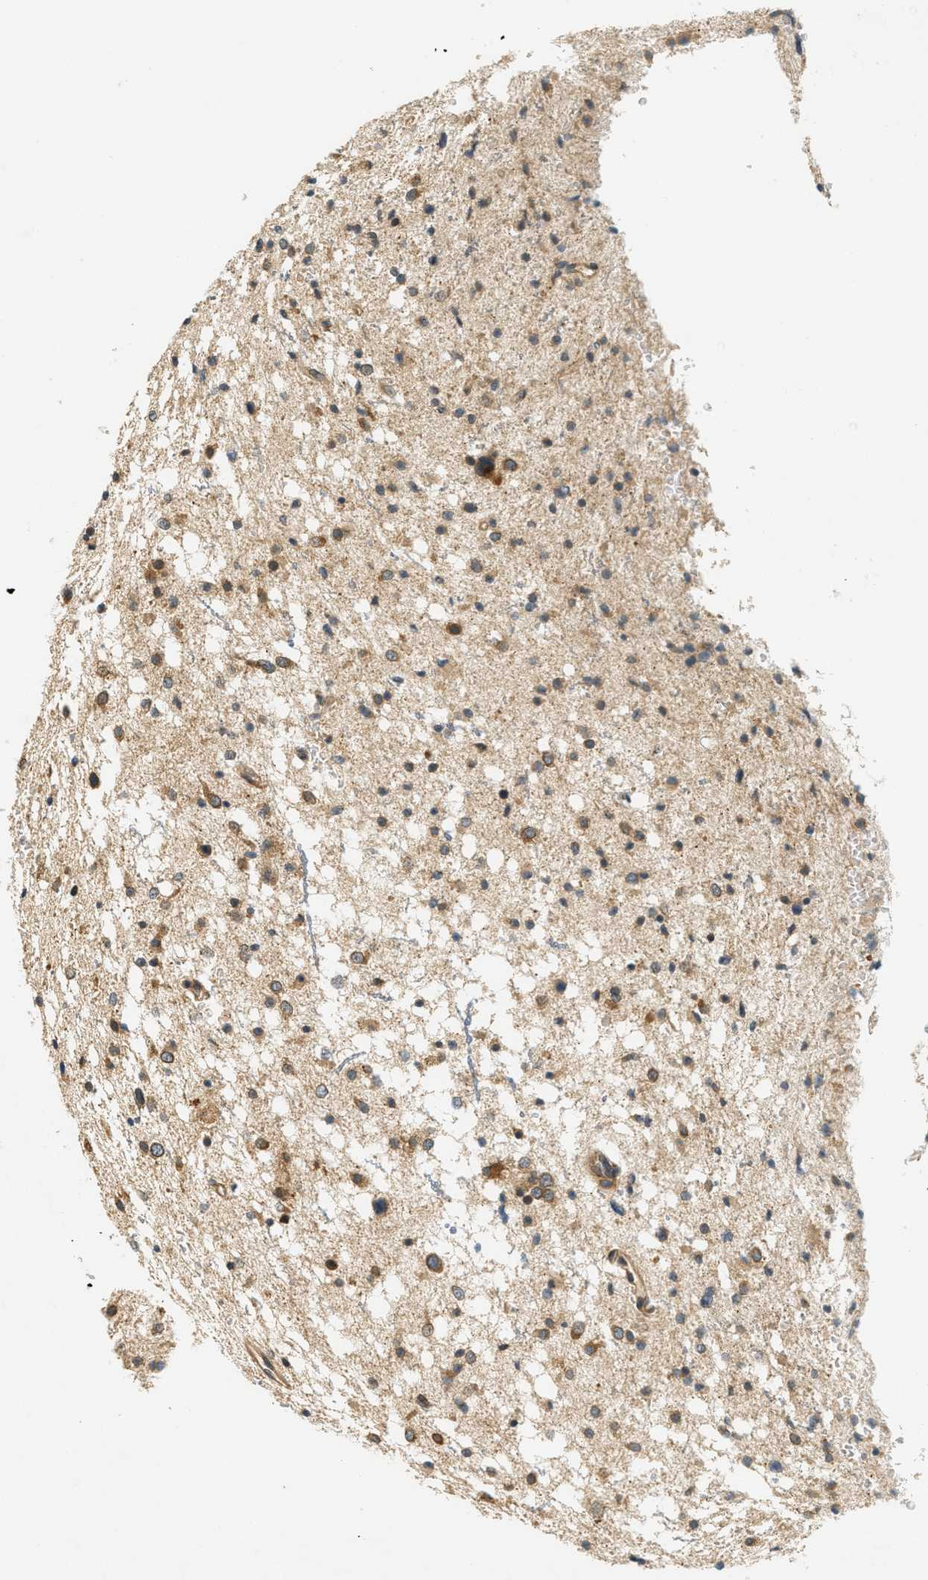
{"staining": {"intensity": "weak", "quantity": ">75%", "location": "cytoplasmic/membranous"}, "tissue": "glioma", "cell_type": "Tumor cells", "image_type": "cancer", "snomed": [{"axis": "morphology", "description": "Glioma, malignant, Low grade"}, {"axis": "topography", "description": "Brain"}], "caption": "This photomicrograph exhibits IHC staining of glioma, with low weak cytoplasmic/membranous positivity in about >75% of tumor cells.", "gene": "PDK1", "patient": {"sex": "female", "age": 37}}